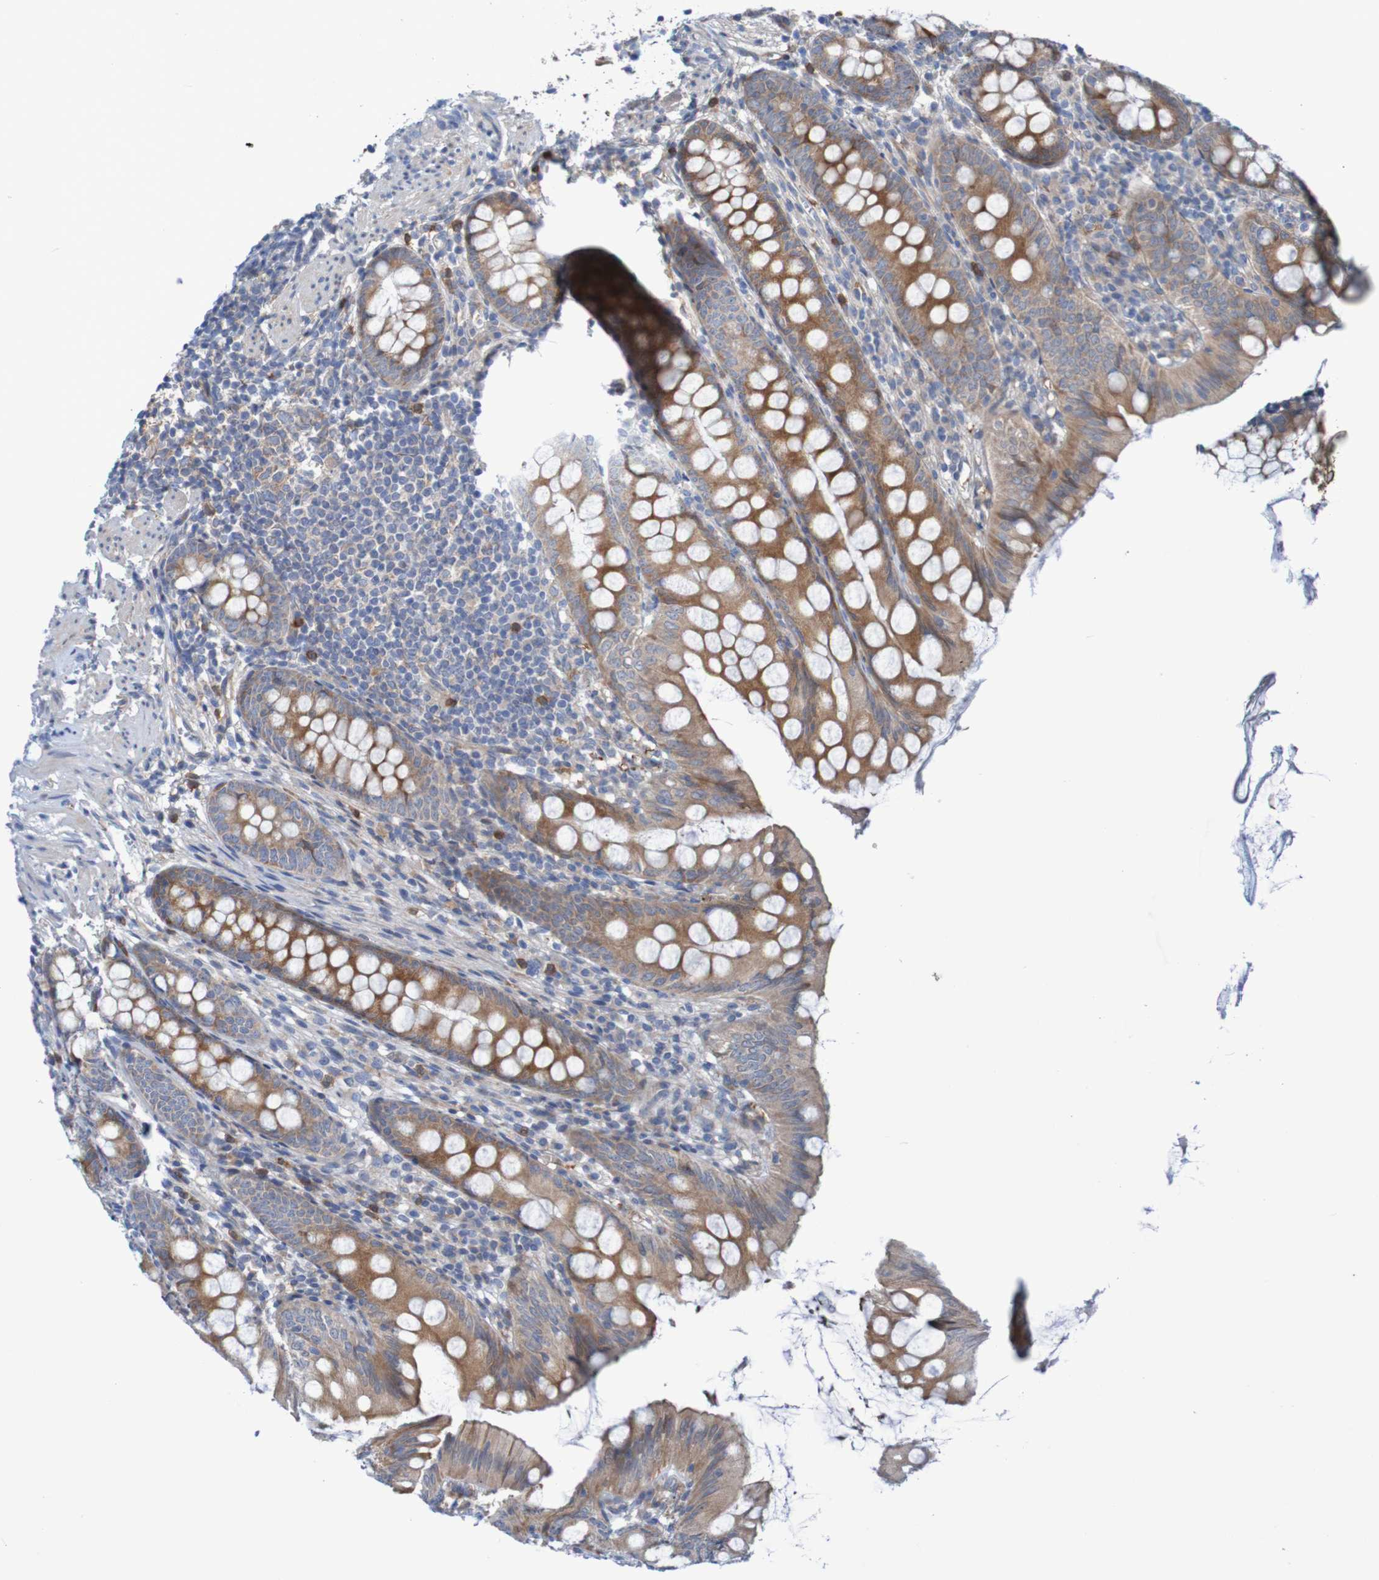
{"staining": {"intensity": "strong", "quantity": ">75%", "location": "cytoplasmic/membranous"}, "tissue": "appendix", "cell_type": "Glandular cells", "image_type": "normal", "snomed": [{"axis": "morphology", "description": "Normal tissue, NOS"}, {"axis": "topography", "description": "Appendix"}], "caption": "Strong cytoplasmic/membranous staining is identified in approximately >75% of glandular cells in unremarkable appendix.", "gene": "ANGPT4", "patient": {"sex": "female", "age": 77}}